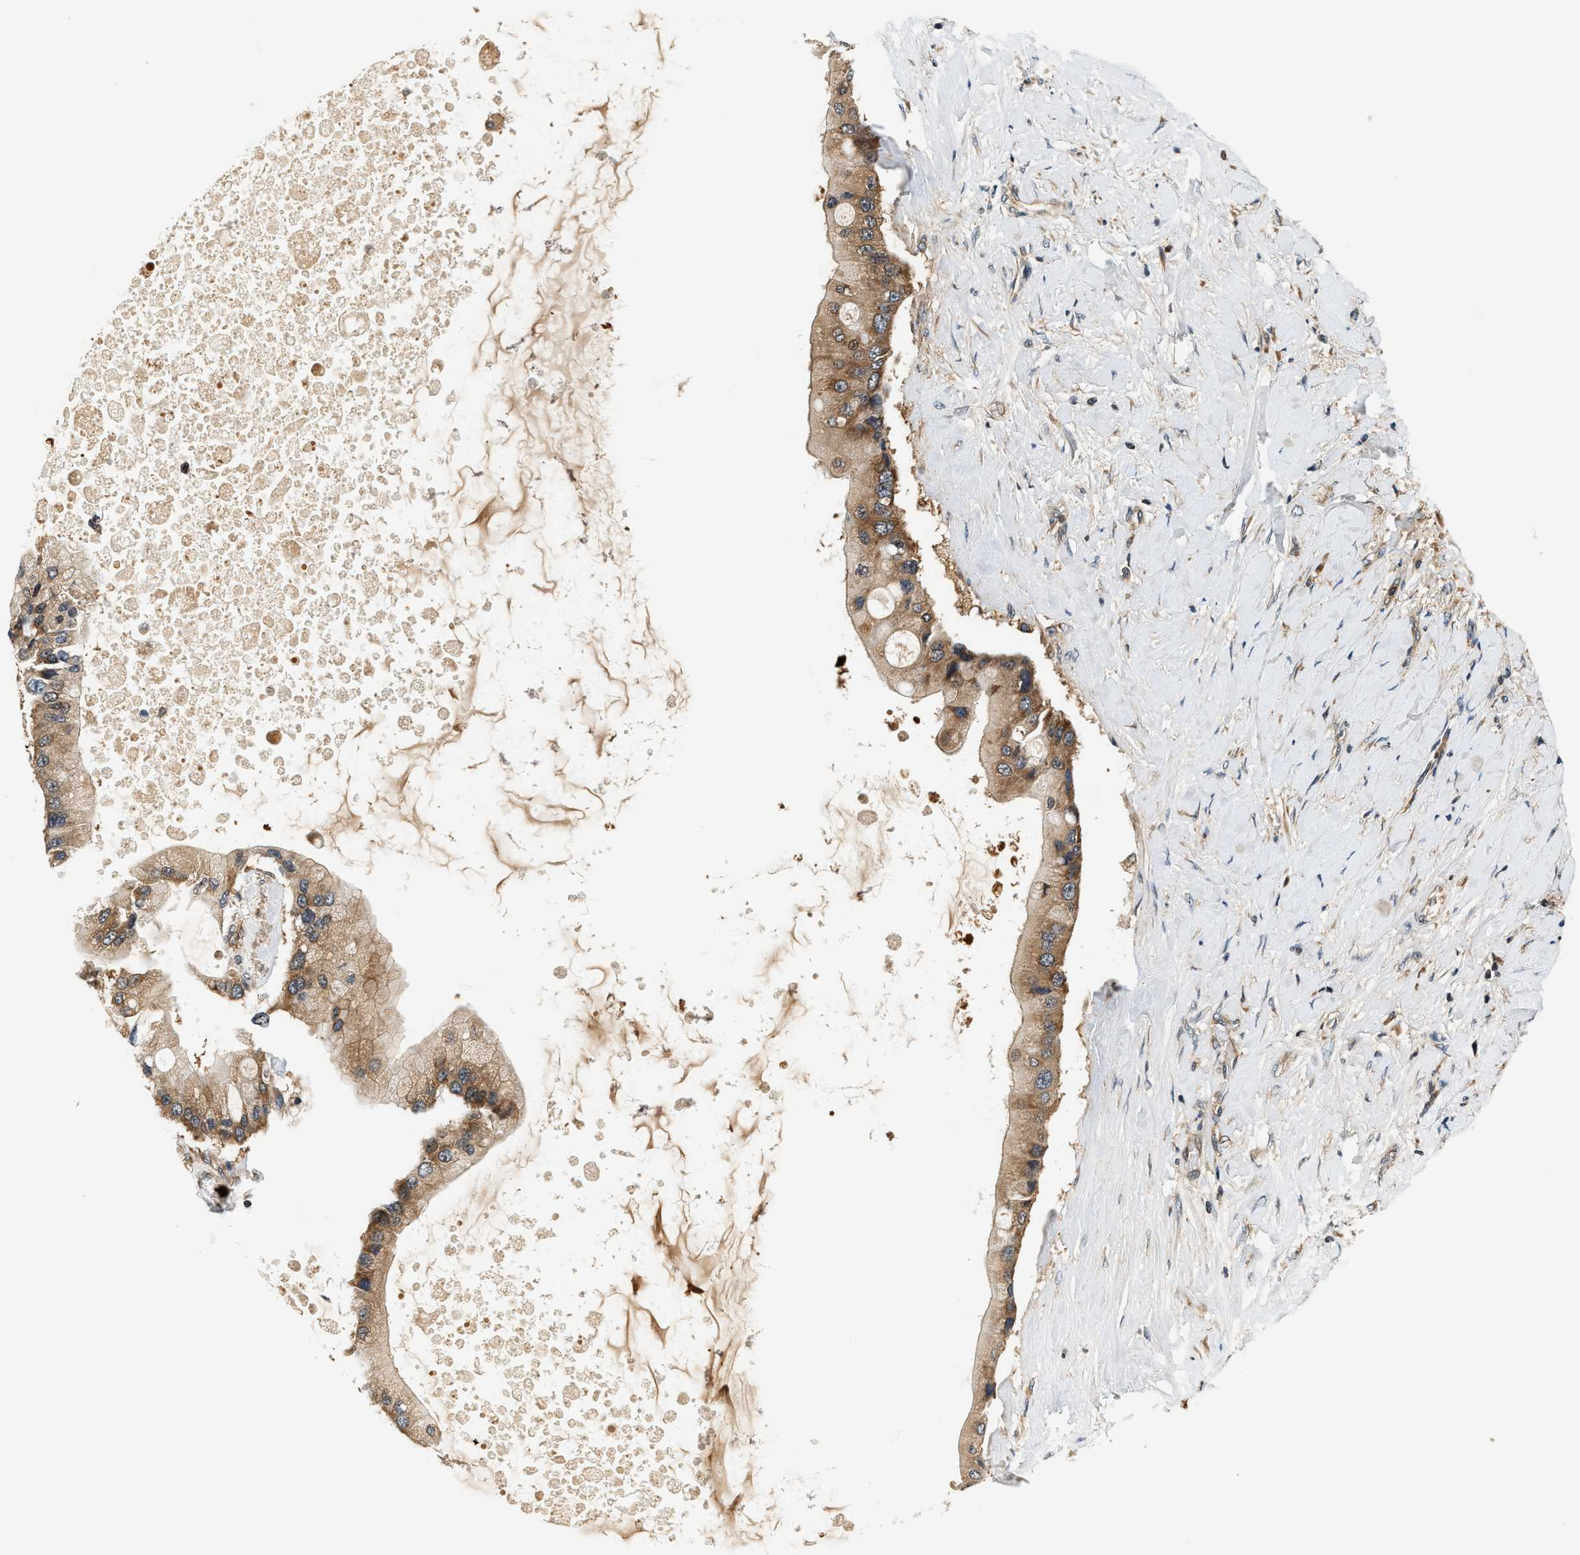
{"staining": {"intensity": "moderate", "quantity": ">75%", "location": "cytoplasmic/membranous"}, "tissue": "liver cancer", "cell_type": "Tumor cells", "image_type": "cancer", "snomed": [{"axis": "morphology", "description": "Cholangiocarcinoma"}, {"axis": "topography", "description": "Liver"}], "caption": "Moderate cytoplasmic/membranous staining is seen in about >75% of tumor cells in liver cancer (cholangiocarcinoma).", "gene": "SAMD9", "patient": {"sex": "male", "age": 50}}